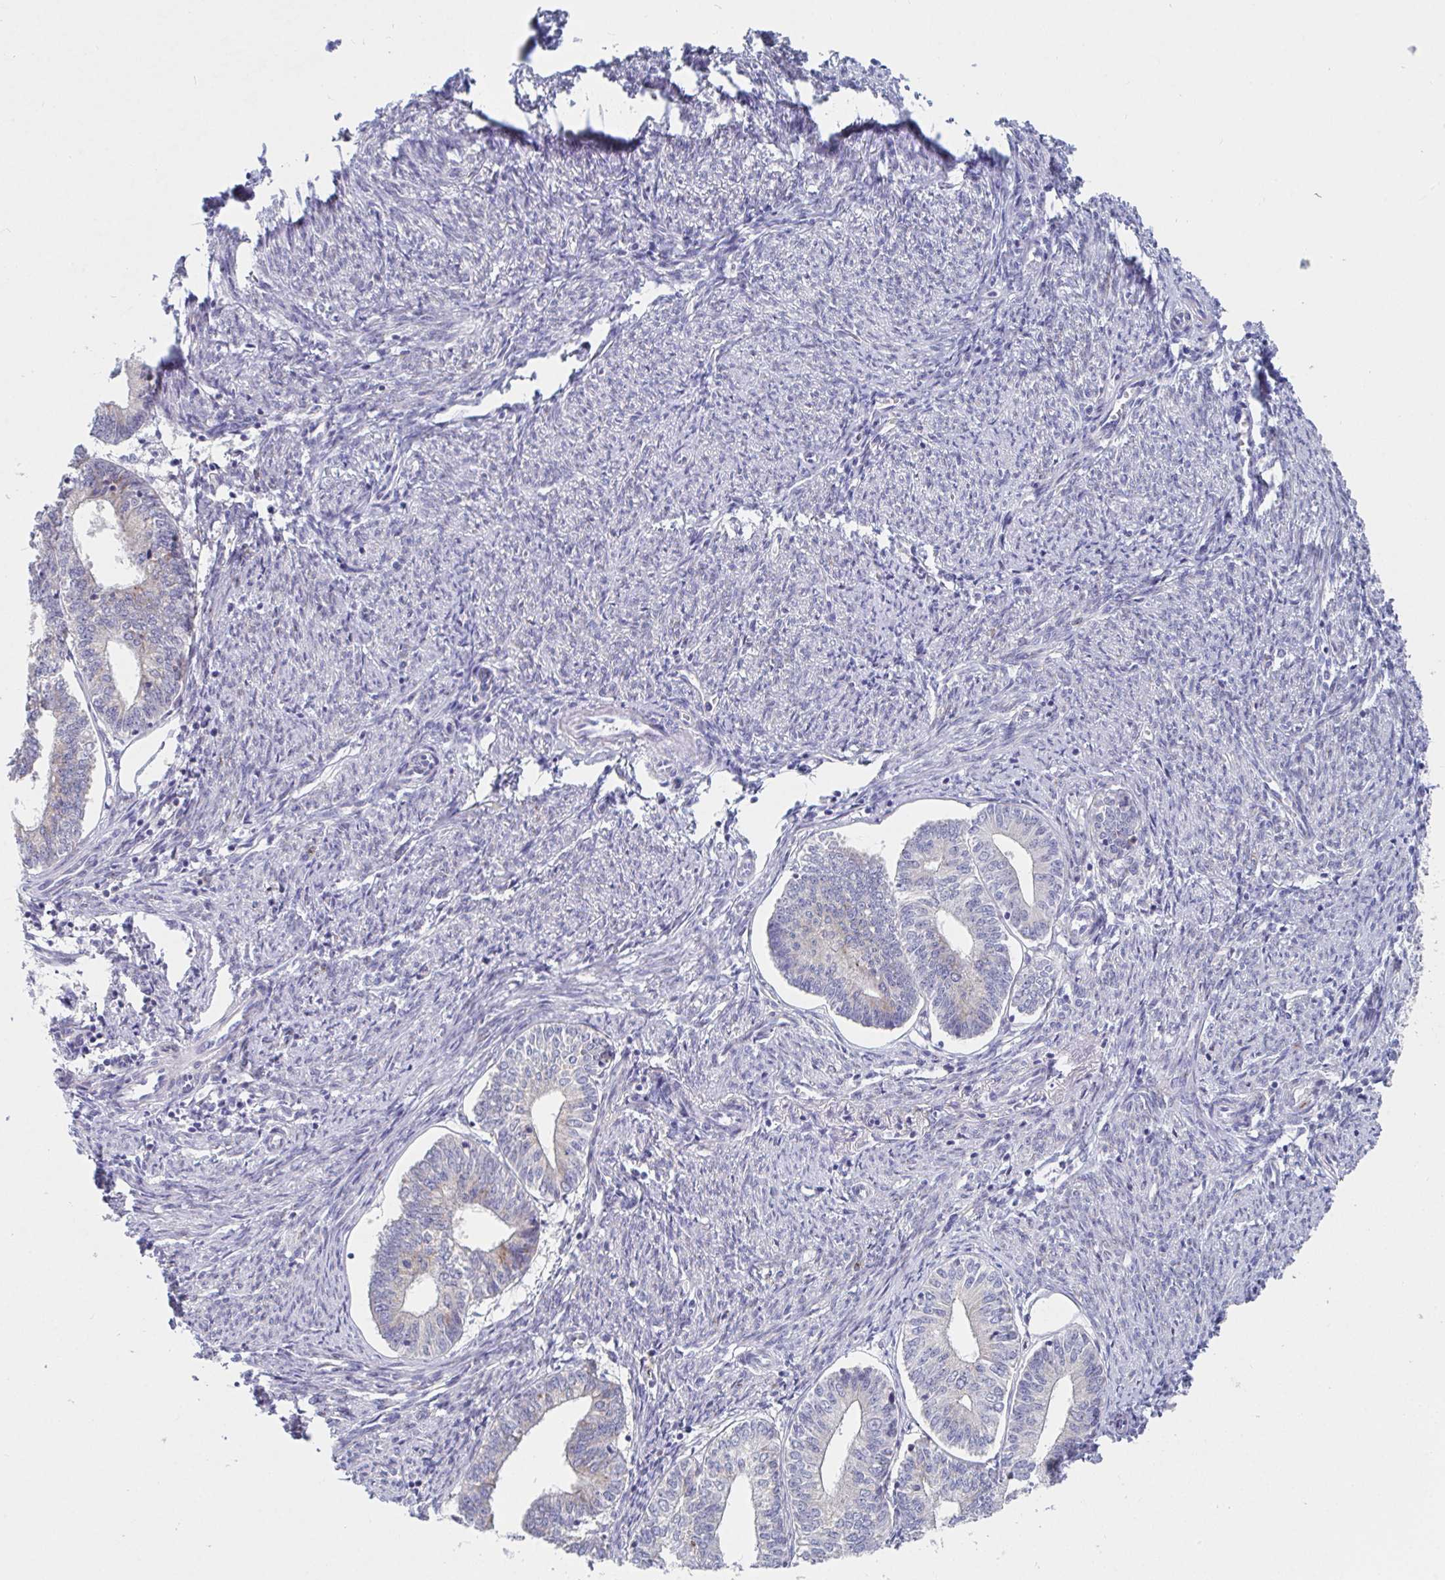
{"staining": {"intensity": "negative", "quantity": "none", "location": "none"}, "tissue": "endometrial cancer", "cell_type": "Tumor cells", "image_type": "cancer", "snomed": [{"axis": "morphology", "description": "Adenocarcinoma, NOS"}, {"axis": "topography", "description": "Endometrium"}], "caption": "A micrograph of endometrial cancer (adenocarcinoma) stained for a protein shows no brown staining in tumor cells.", "gene": "TAS2R39", "patient": {"sex": "female", "age": 61}}